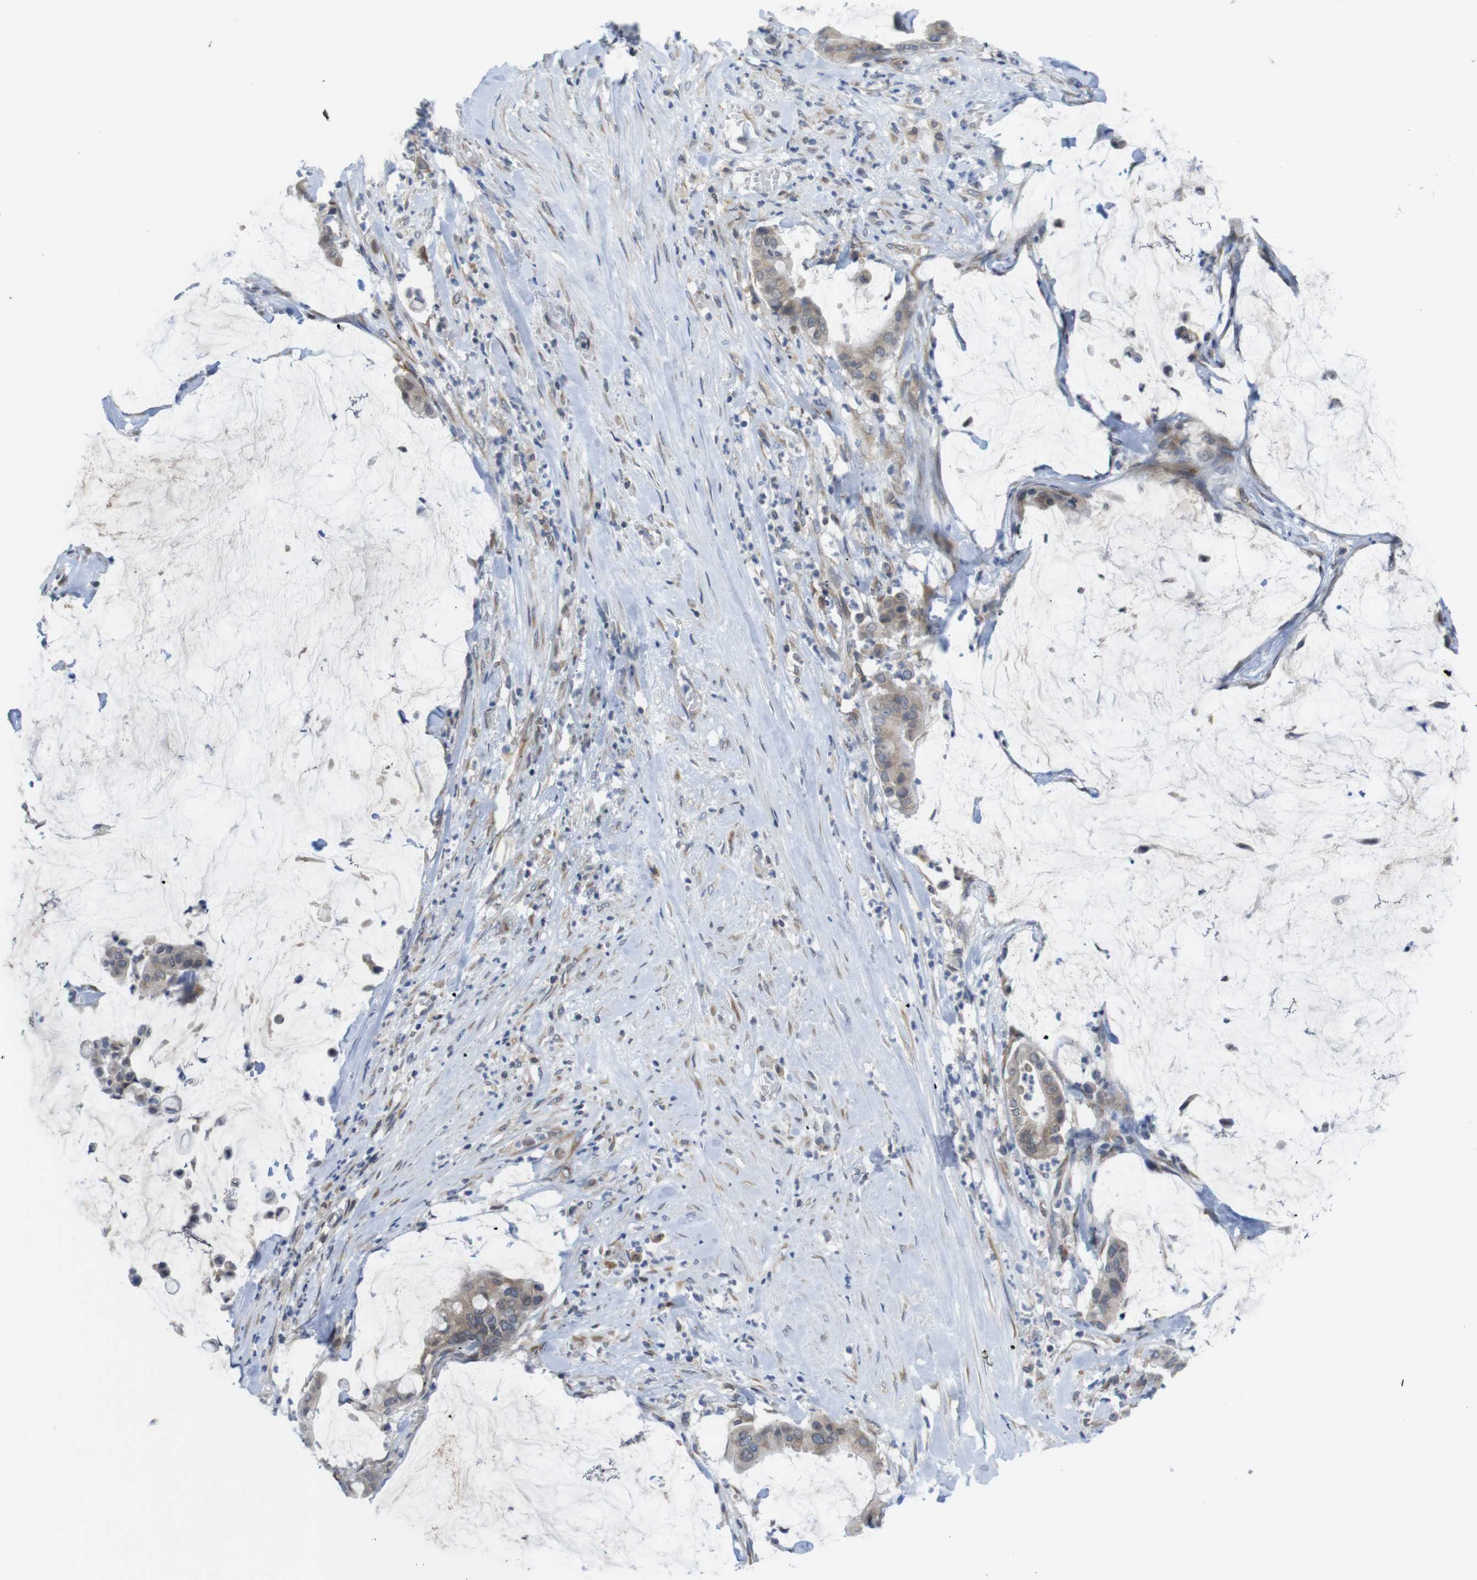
{"staining": {"intensity": "weak", "quantity": ">75%", "location": "cytoplasmic/membranous"}, "tissue": "pancreatic cancer", "cell_type": "Tumor cells", "image_type": "cancer", "snomed": [{"axis": "morphology", "description": "Adenocarcinoma, NOS"}, {"axis": "topography", "description": "Pancreas"}], "caption": "Brown immunohistochemical staining in pancreatic cancer (adenocarcinoma) demonstrates weak cytoplasmic/membranous expression in about >75% of tumor cells. (DAB (3,3'-diaminobenzidine) IHC with brightfield microscopy, high magnification).", "gene": "ERGIC3", "patient": {"sex": "male", "age": 41}}